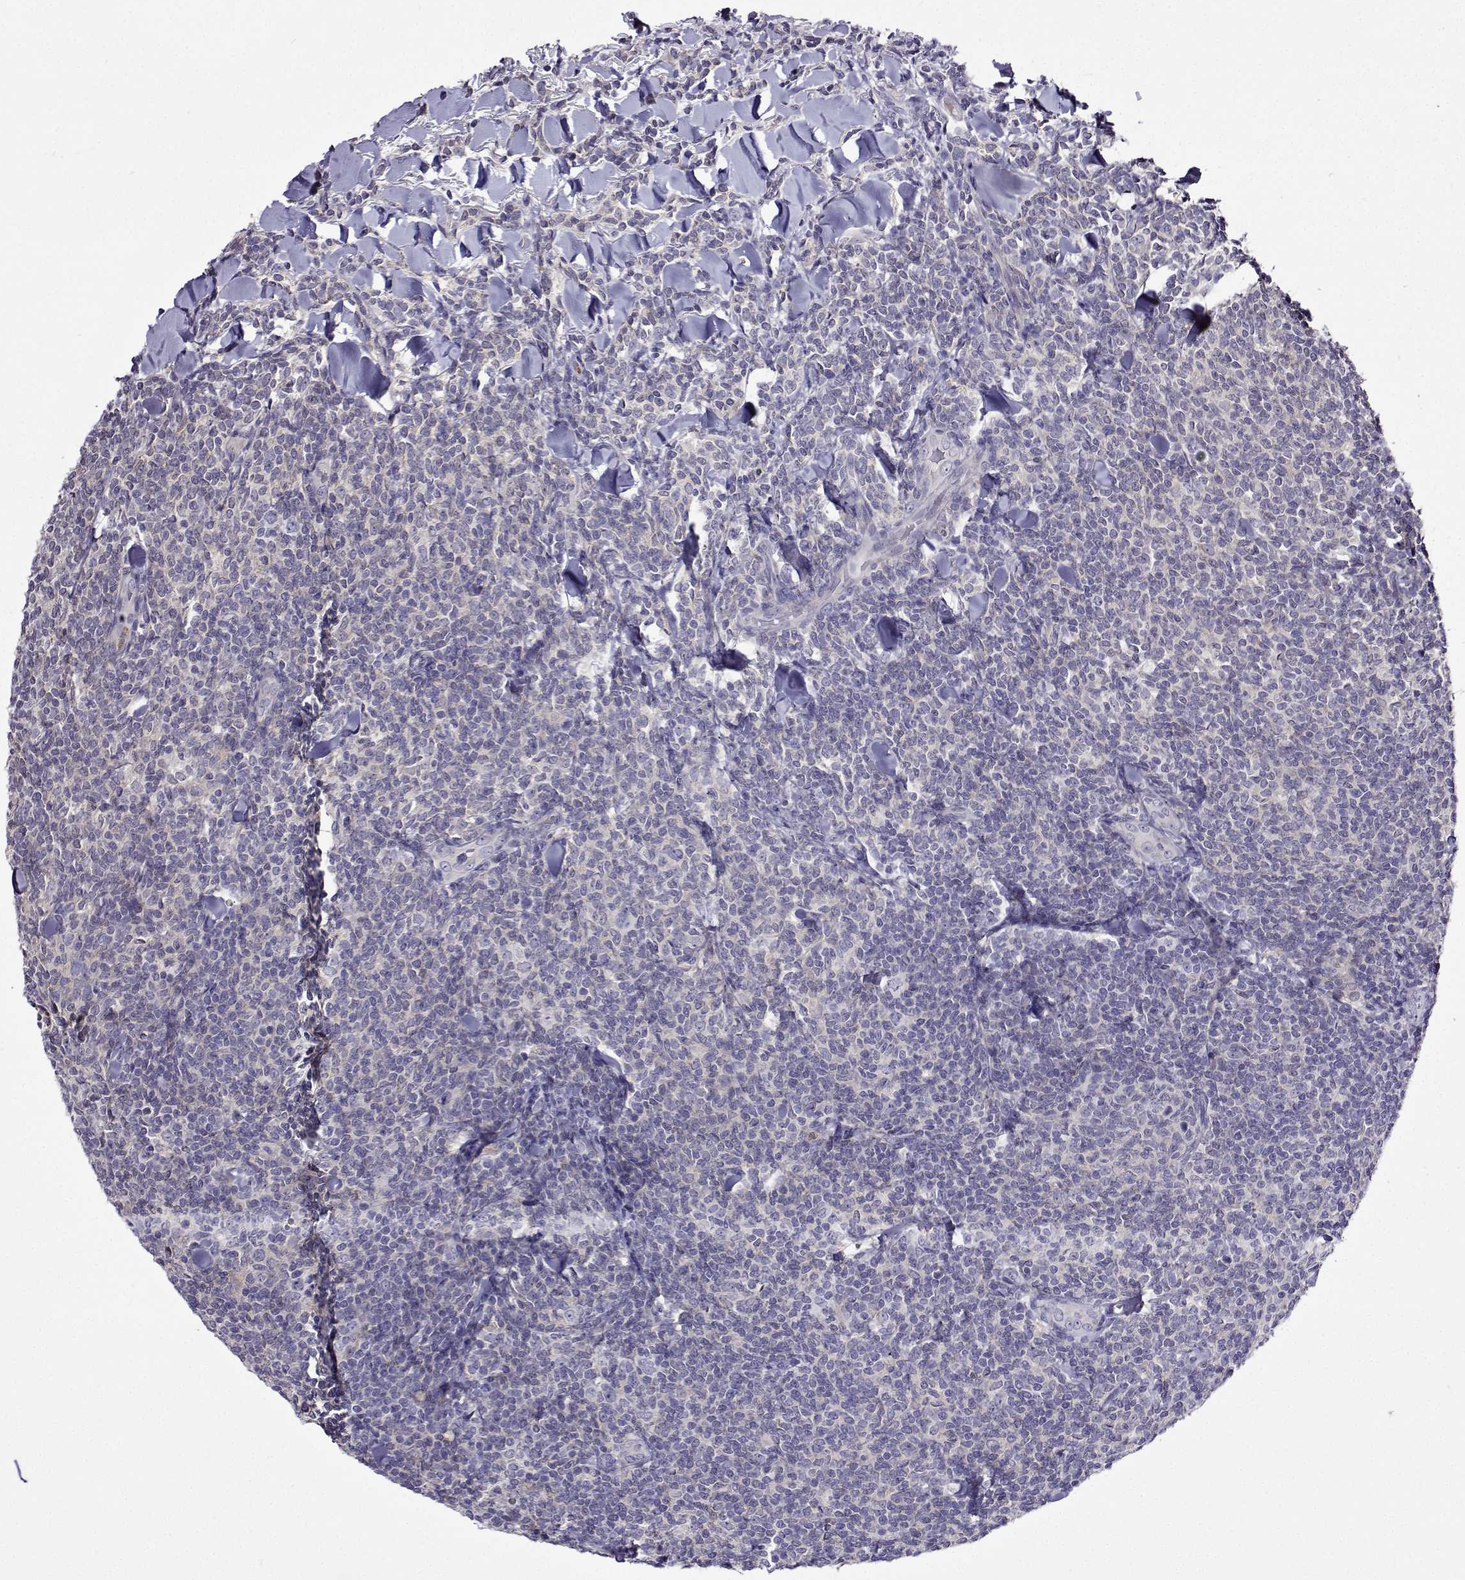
{"staining": {"intensity": "negative", "quantity": "none", "location": "none"}, "tissue": "lymphoma", "cell_type": "Tumor cells", "image_type": "cancer", "snomed": [{"axis": "morphology", "description": "Malignant lymphoma, non-Hodgkin's type, Low grade"}, {"axis": "topography", "description": "Lymph node"}], "caption": "The photomicrograph displays no staining of tumor cells in low-grade malignant lymphoma, non-Hodgkin's type. The staining was performed using DAB to visualize the protein expression in brown, while the nuclei were stained in blue with hematoxylin (Magnification: 20x).", "gene": "SULT2A1", "patient": {"sex": "female", "age": 56}}